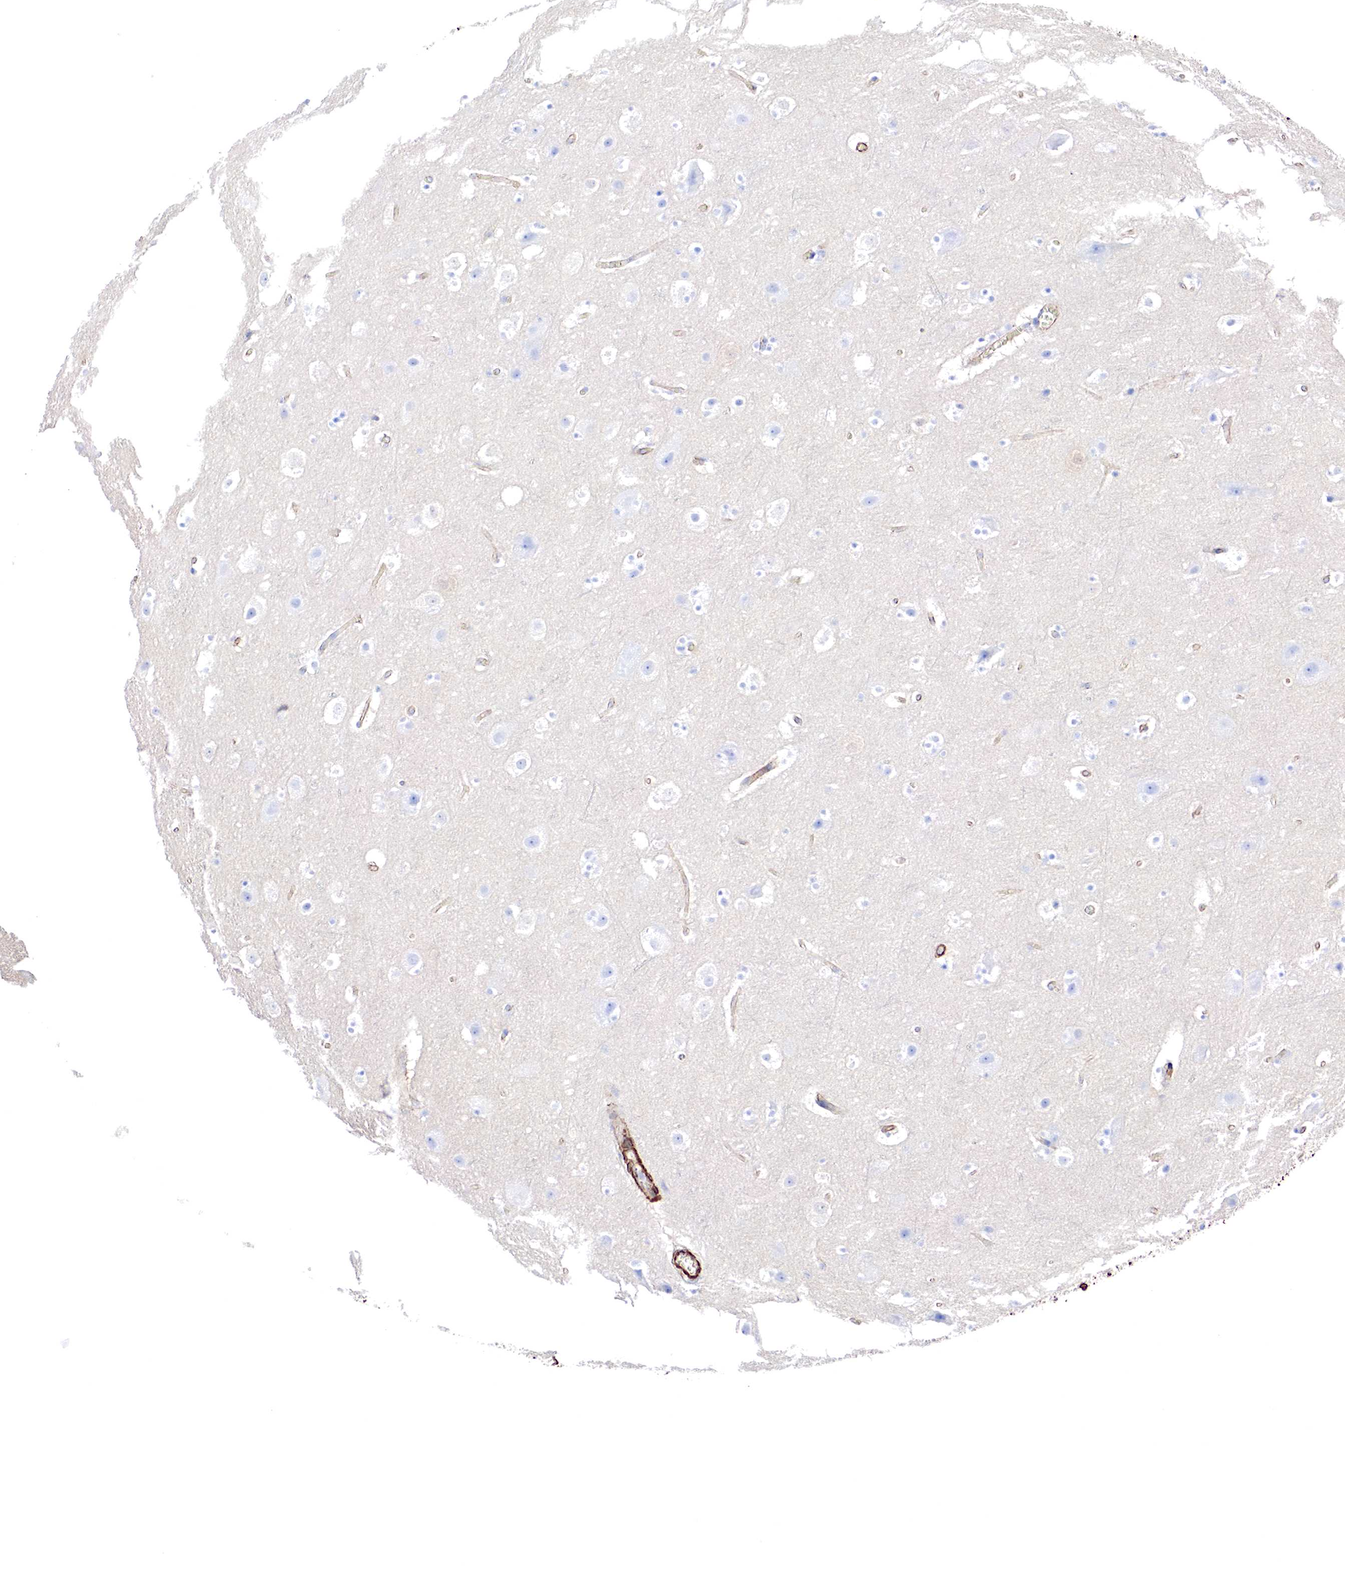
{"staining": {"intensity": "moderate", "quantity": ">75%", "location": "cytoplasmic/membranous"}, "tissue": "cerebral cortex", "cell_type": "Endothelial cells", "image_type": "normal", "snomed": [{"axis": "morphology", "description": "Normal tissue, NOS"}, {"axis": "topography", "description": "Cerebral cortex"}], "caption": "Protein analysis of normal cerebral cortex reveals moderate cytoplasmic/membranous staining in about >75% of endothelial cells. The protein of interest is stained brown, and the nuclei are stained in blue (DAB (3,3'-diaminobenzidine) IHC with brightfield microscopy, high magnification).", "gene": "TPM1", "patient": {"sex": "male", "age": 45}}